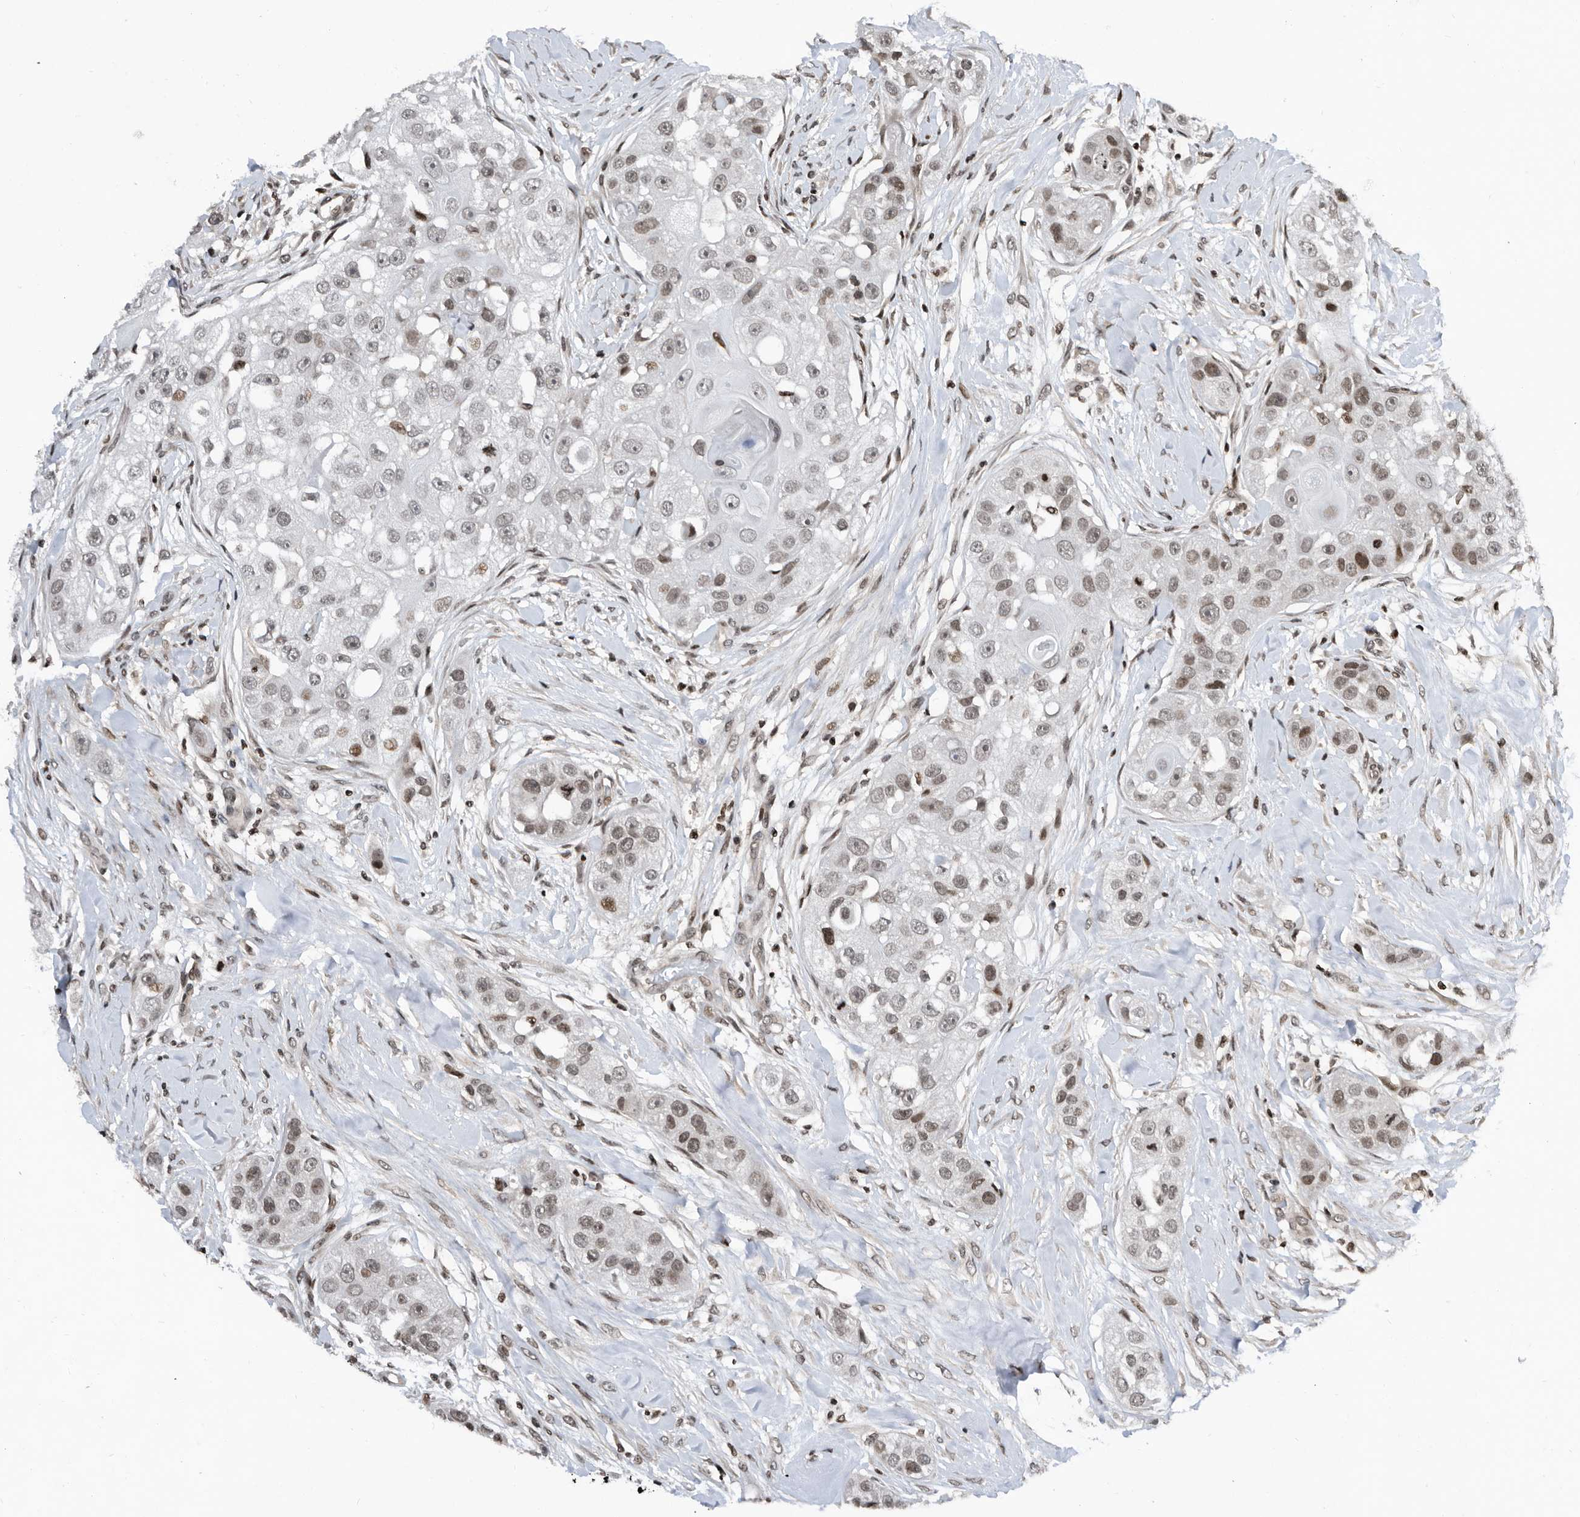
{"staining": {"intensity": "moderate", "quantity": "<25%", "location": "nuclear"}, "tissue": "head and neck cancer", "cell_type": "Tumor cells", "image_type": "cancer", "snomed": [{"axis": "morphology", "description": "Normal tissue, NOS"}, {"axis": "morphology", "description": "Squamous cell carcinoma, NOS"}, {"axis": "topography", "description": "Skeletal muscle"}, {"axis": "topography", "description": "Head-Neck"}], "caption": "Brown immunohistochemical staining in human squamous cell carcinoma (head and neck) displays moderate nuclear positivity in about <25% of tumor cells. (brown staining indicates protein expression, while blue staining denotes nuclei).", "gene": "SNRNP48", "patient": {"sex": "male", "age": 51}}